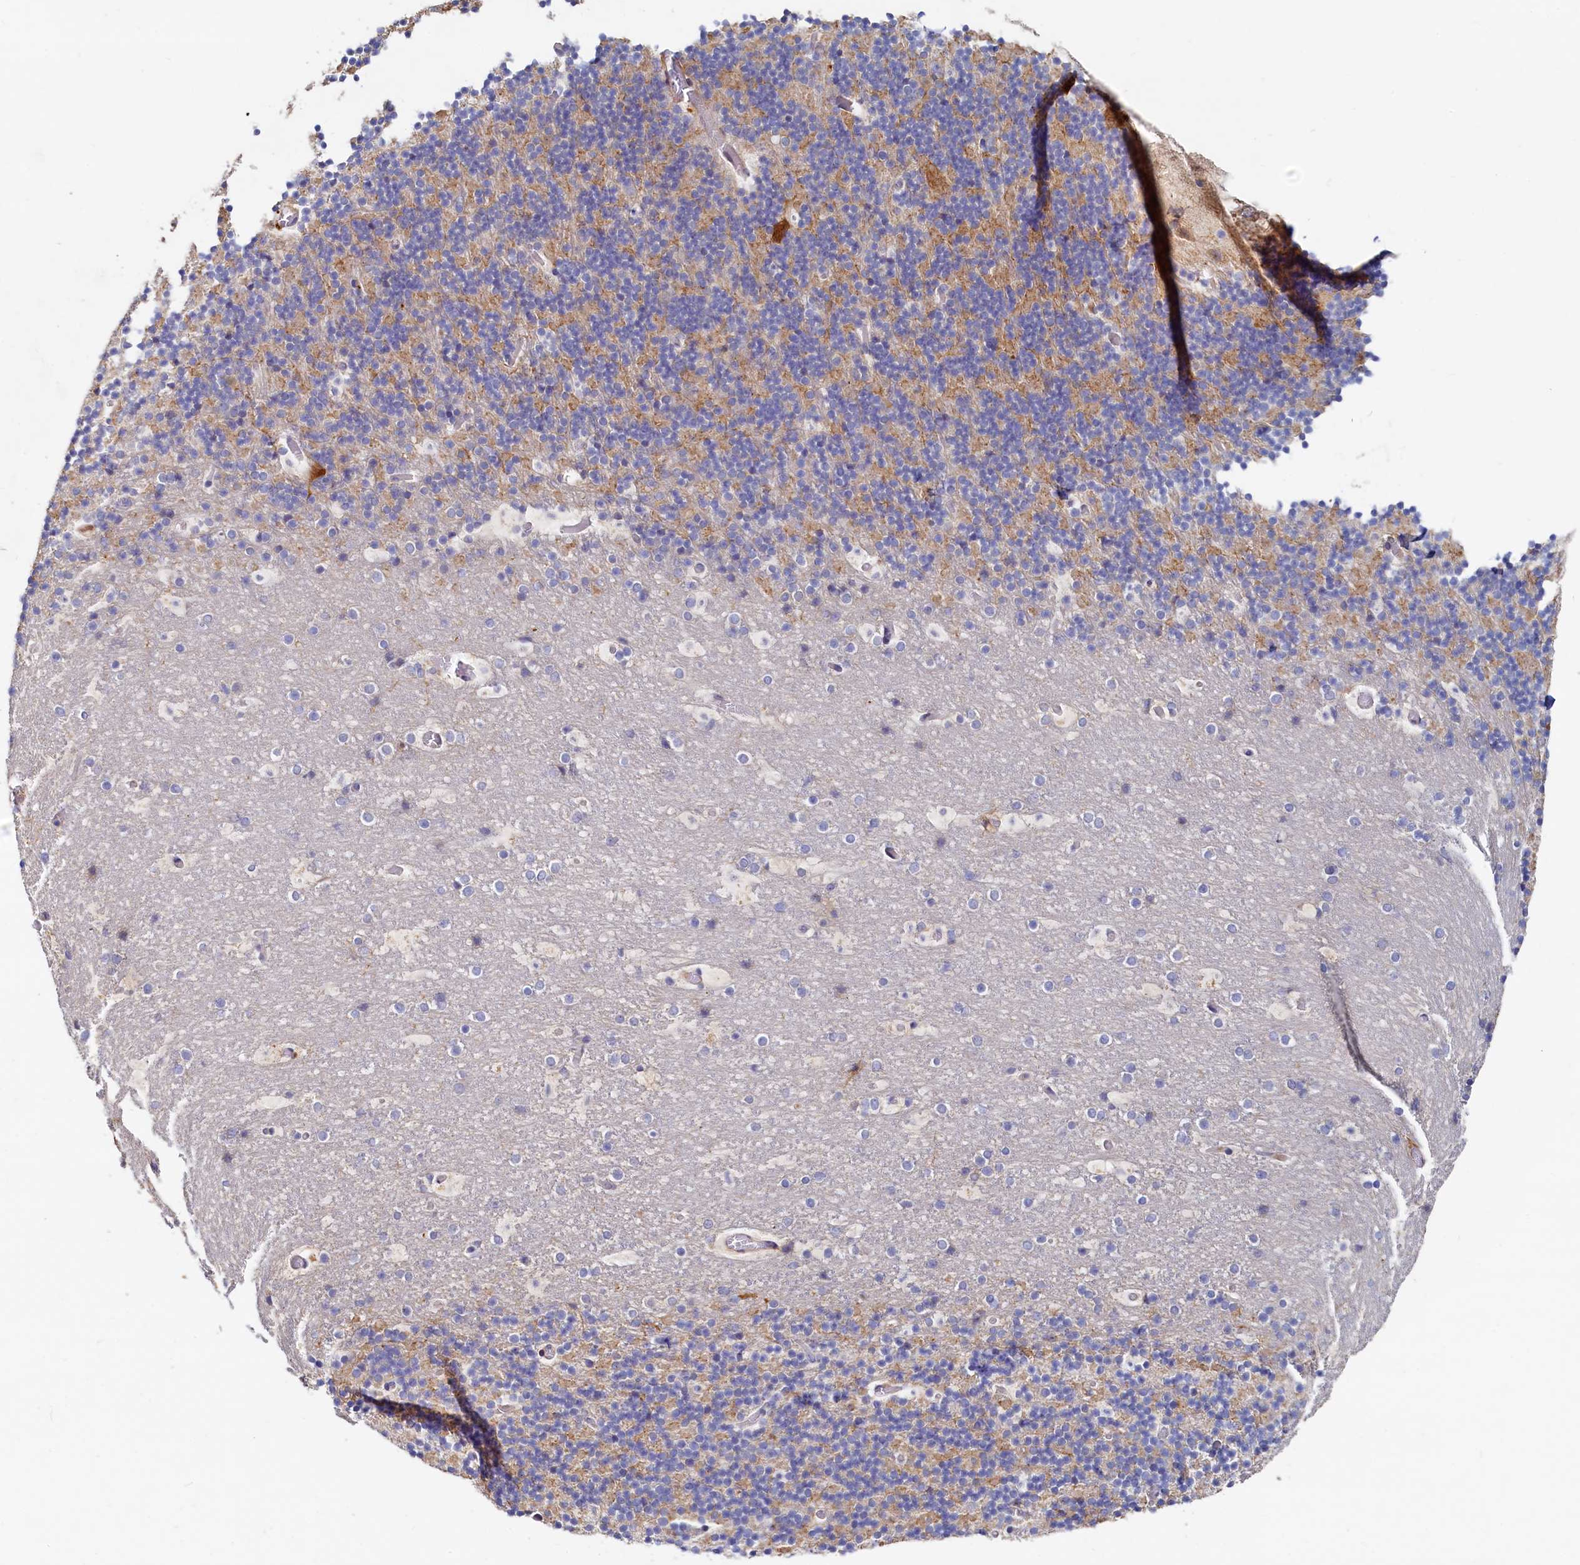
{"staining": {"intensity": "moderate", "quantity": "25%-75%", "location": "cytoplasmic/membranous"}, "tissue": "cerebellum", "cell_type": "Cells in granular layer", "image_type": "normal", "snomed": [{"axis": "morphology", "description": "Normal tissue, NOS"}, {"axis": "topography", "description": "Cerebellum"}], "caption": "Moderate cytoplasmic/membranous staining is seen in approximately 25%-75% of cells in granular layer in normal cerebellum.", "gene": "RGS7BP", "patient": {"sex": "male", "age": 57}}